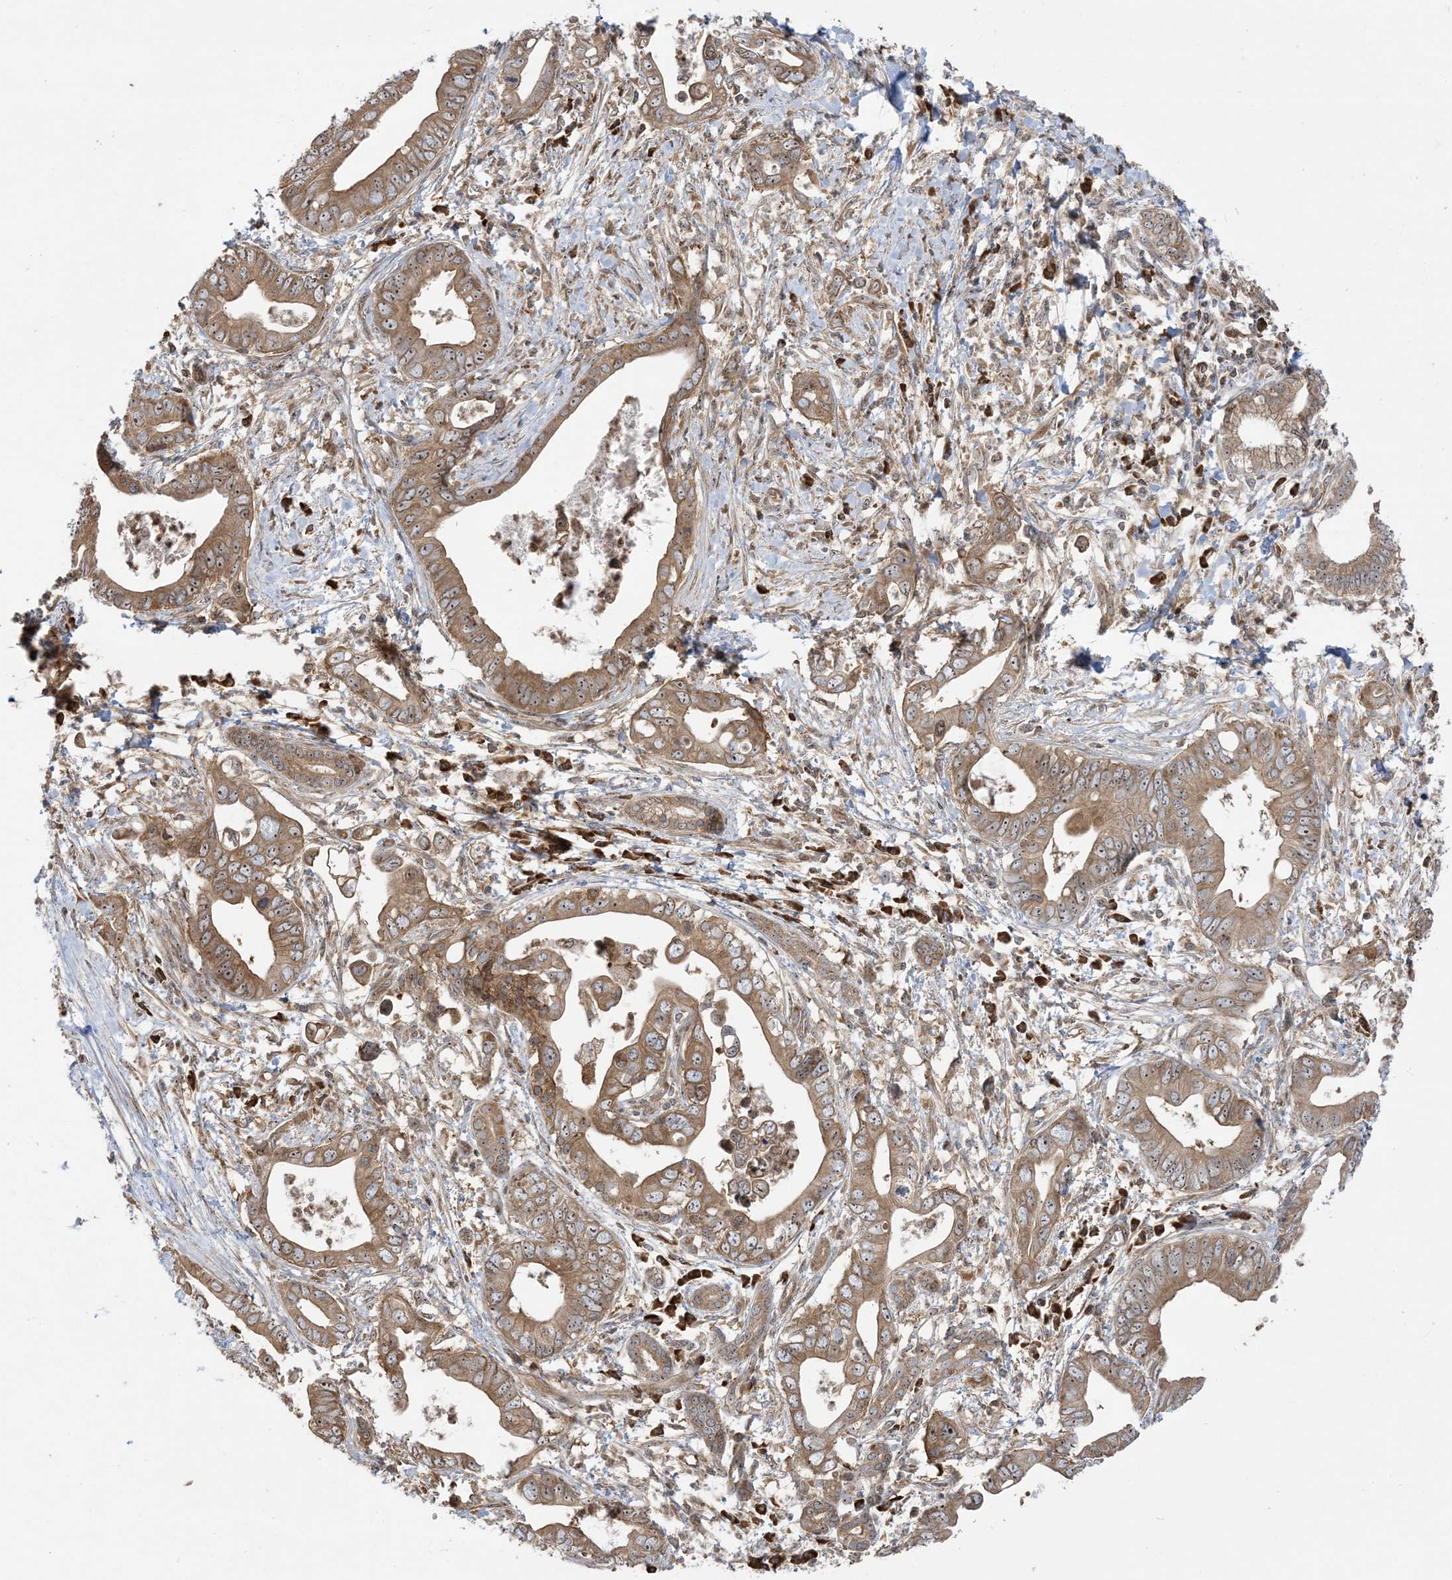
{"staining": {"intensity": "moderate", "quantity": ">75%", "location": "cytoplasmic/membranous,nuclear"}, "tissue": "pancreatic cancer", "cell_type": "Tumor cells", "image_type": "cancer", "snomed": [{"axis": "morphology", "description": "Adenocarcinoma, NOS"}, {"axis": "topography", "description": "Pancreas"}], "caption": "Brown immunohistochemical staining in adenocarcinoma (pancreatic) shows moderate cytoplasmic/membranous and nuclear staining in about >75% of tumor cells. (Stains: DAB in brown, nuclei in blue, Microscopy: brightfield microscopy at high magnification).", "gene": "SRP72", "patient": {"sex": "male", "age": 75}}